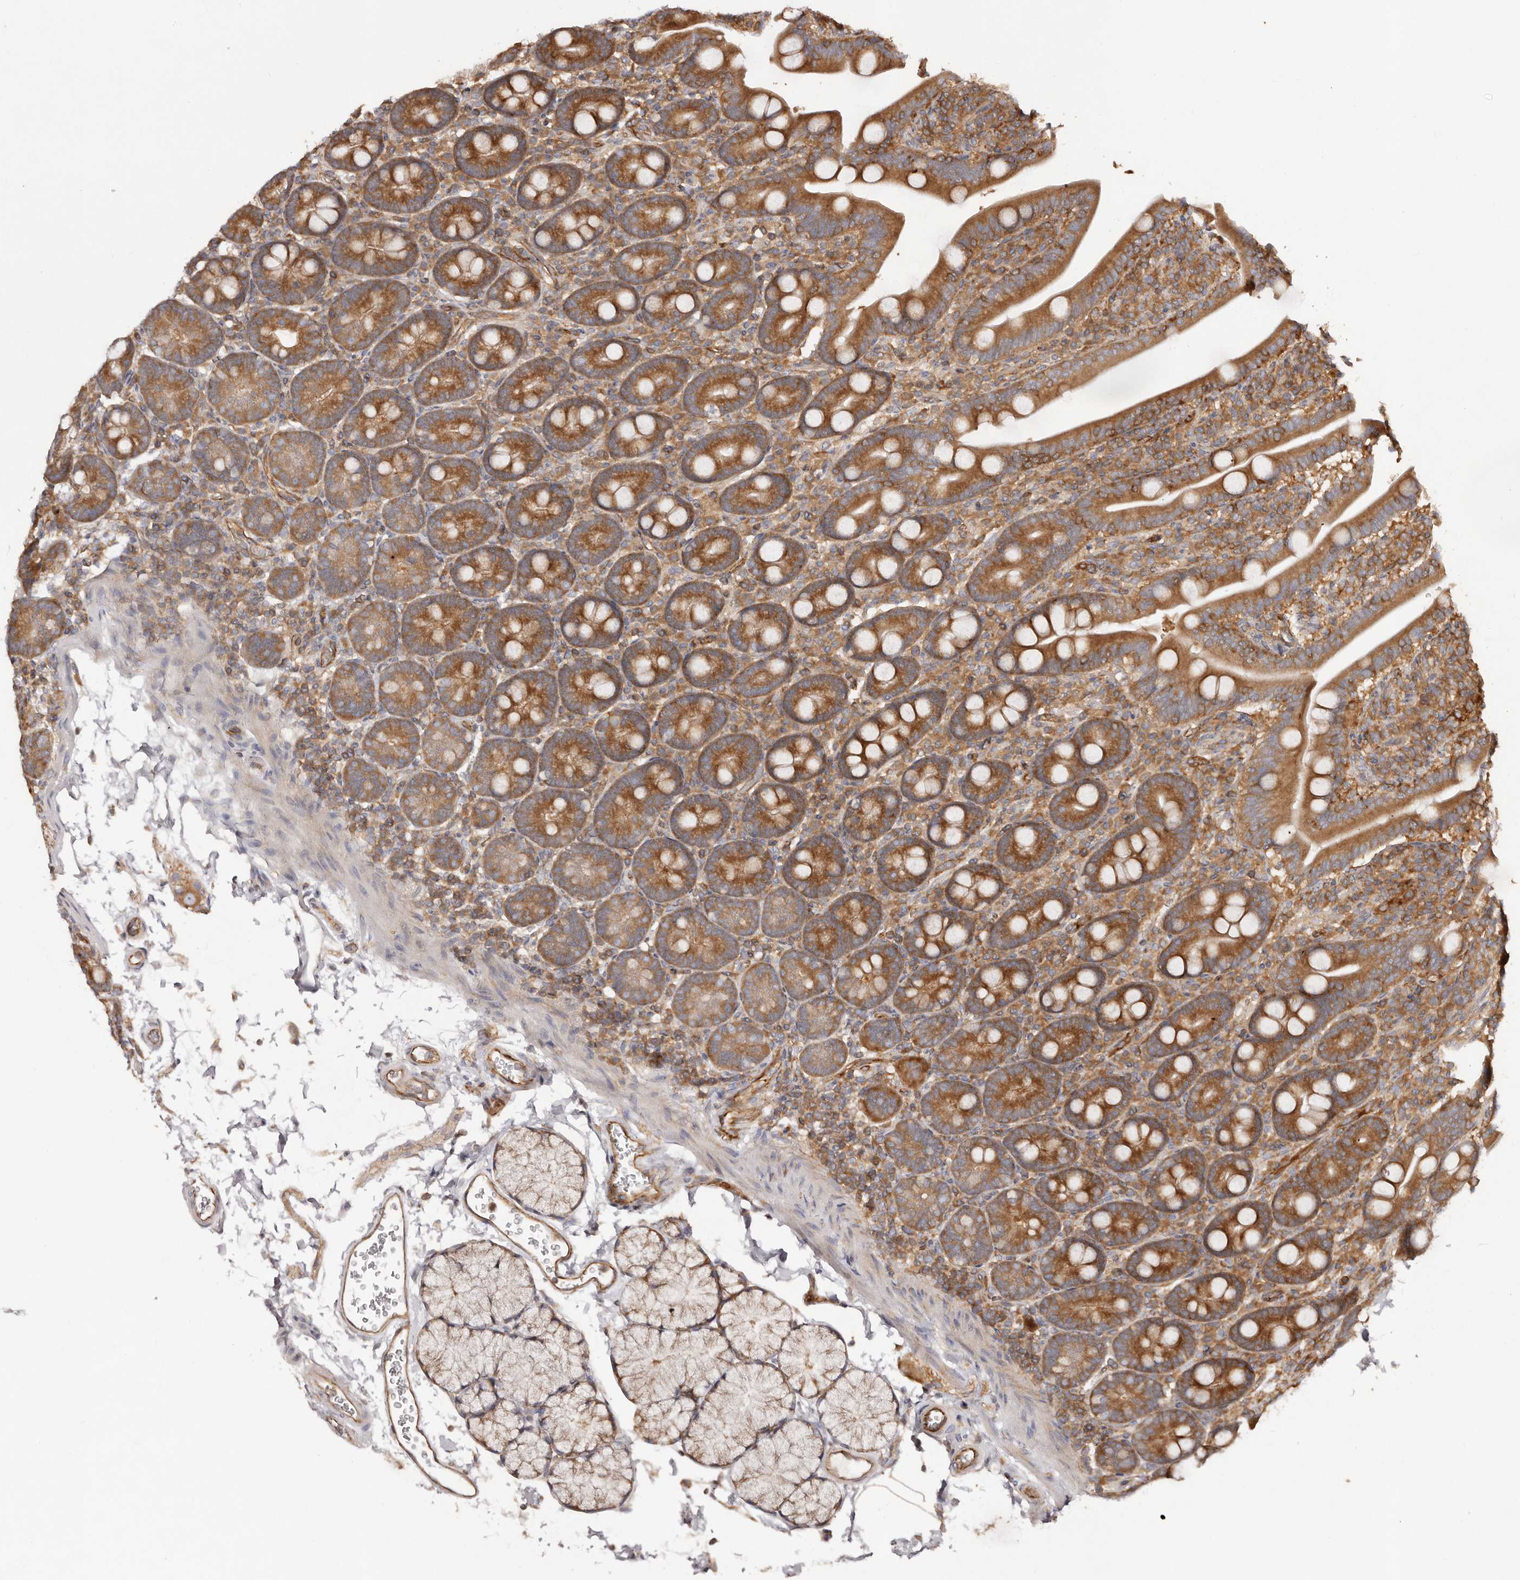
{"staining": {"intensity": "strong", "quantity": "25%-75%", "location": "cytoplasmic/membranous"}, "tissue": "duodenum", "cell_type": "Glandular cells", "image_type": "normal", "snomed": [{"axis": "morphology", "description": "Normal tissue, NOS"}, {"axis": "topography", "description": "Duodenum"}], "caption": "Protein staining of unremarkable duodenum displays strong cytoplasmic/membranous positivity in approximately 25%-75% of glandular cells.", "gene": "RPS6", "patient": {"sex": "male", "age": 35}}